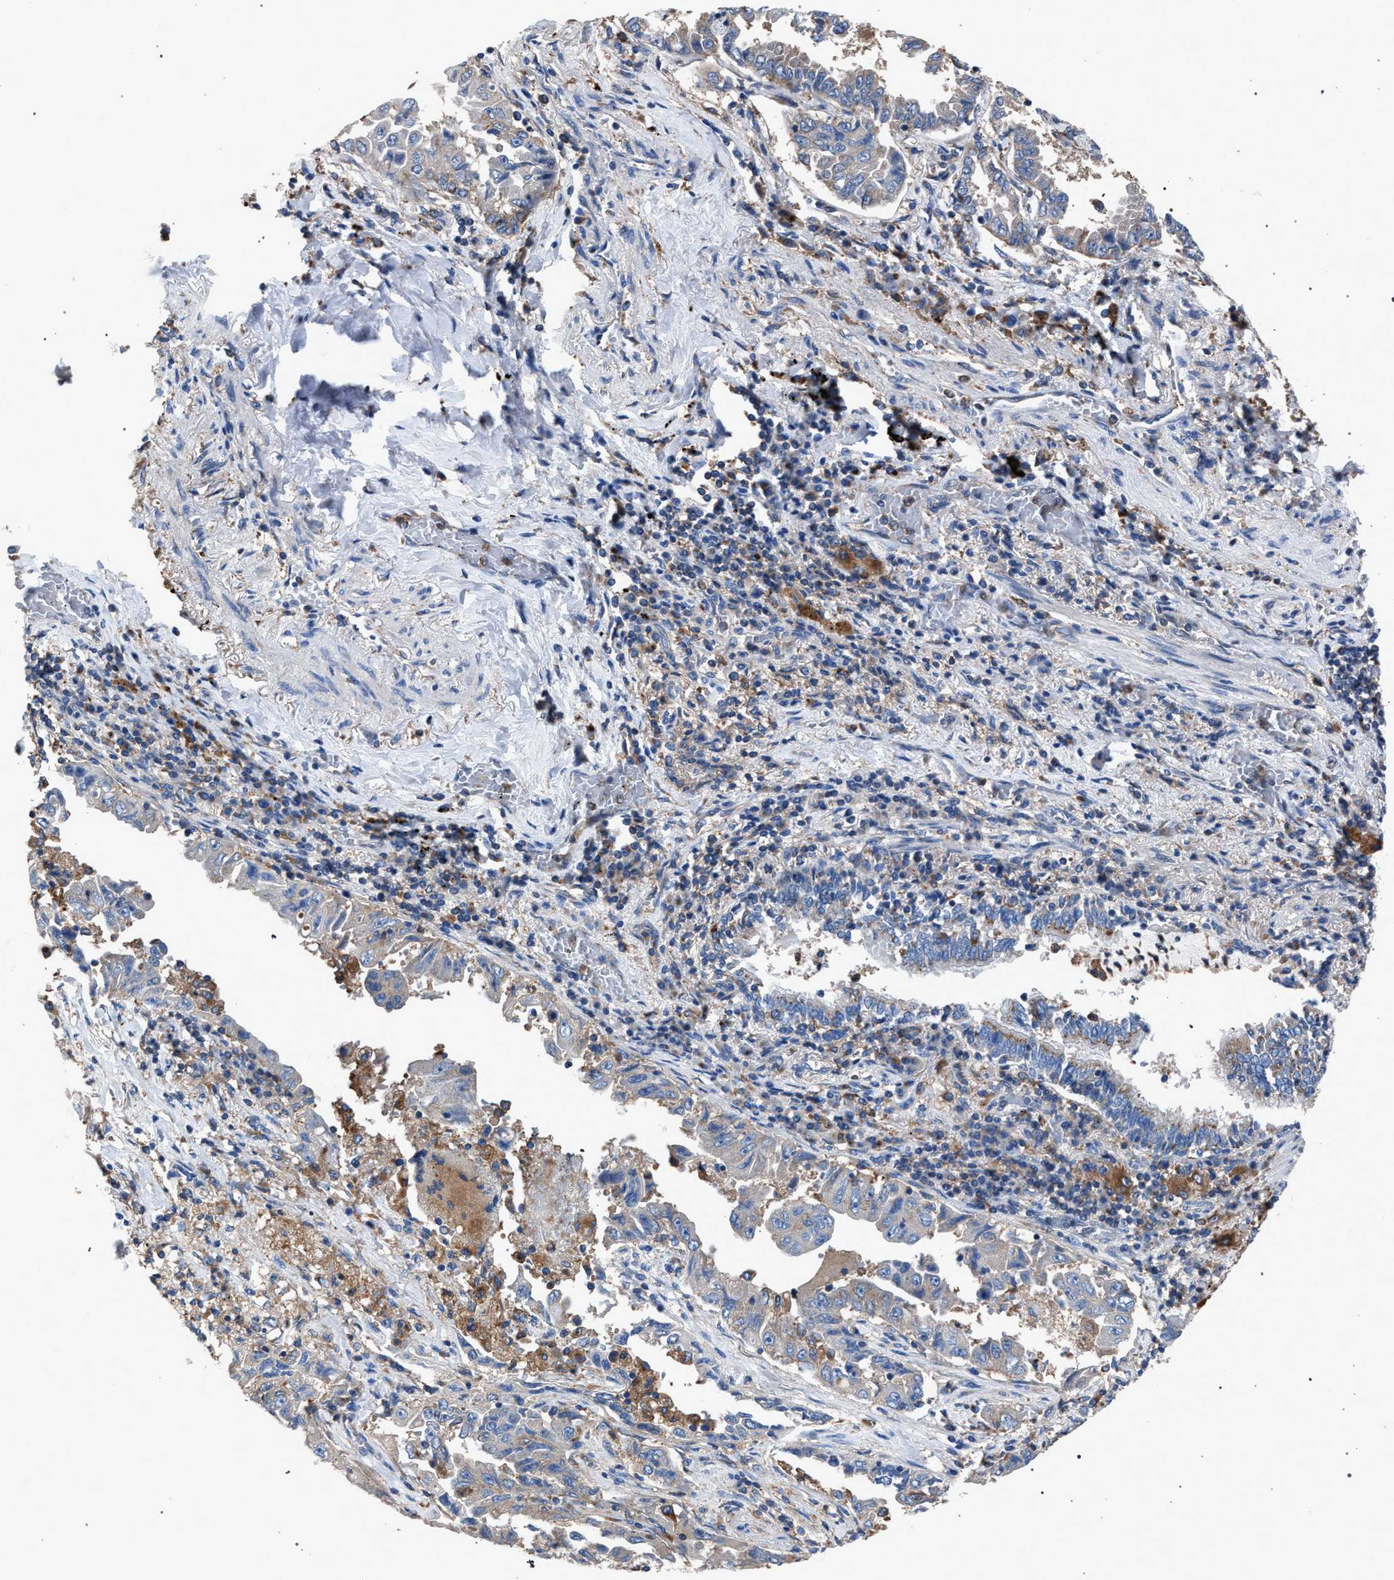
{"staining": {"intensity": "negative", "quantity": "none", "location": "none"}, "tissue": "lung cancer", "cell_type": "Tumor cells", "image_type": "cancer", "snomed": [{"axis": "morphology", "description": "Adenocarcinoma, NOS"}, {"axis": "topography", "description": "Lung"}], "caption": "Immunohistochemistry (IHC) image of neoplastic tissue: lung cancer stained with DAB (3,3'-diaminobenzidine) displays no significant protein expression in tumor cells.", "gene": "ATP6V0A1", "patient": {"sex": "female", "age": 51}}